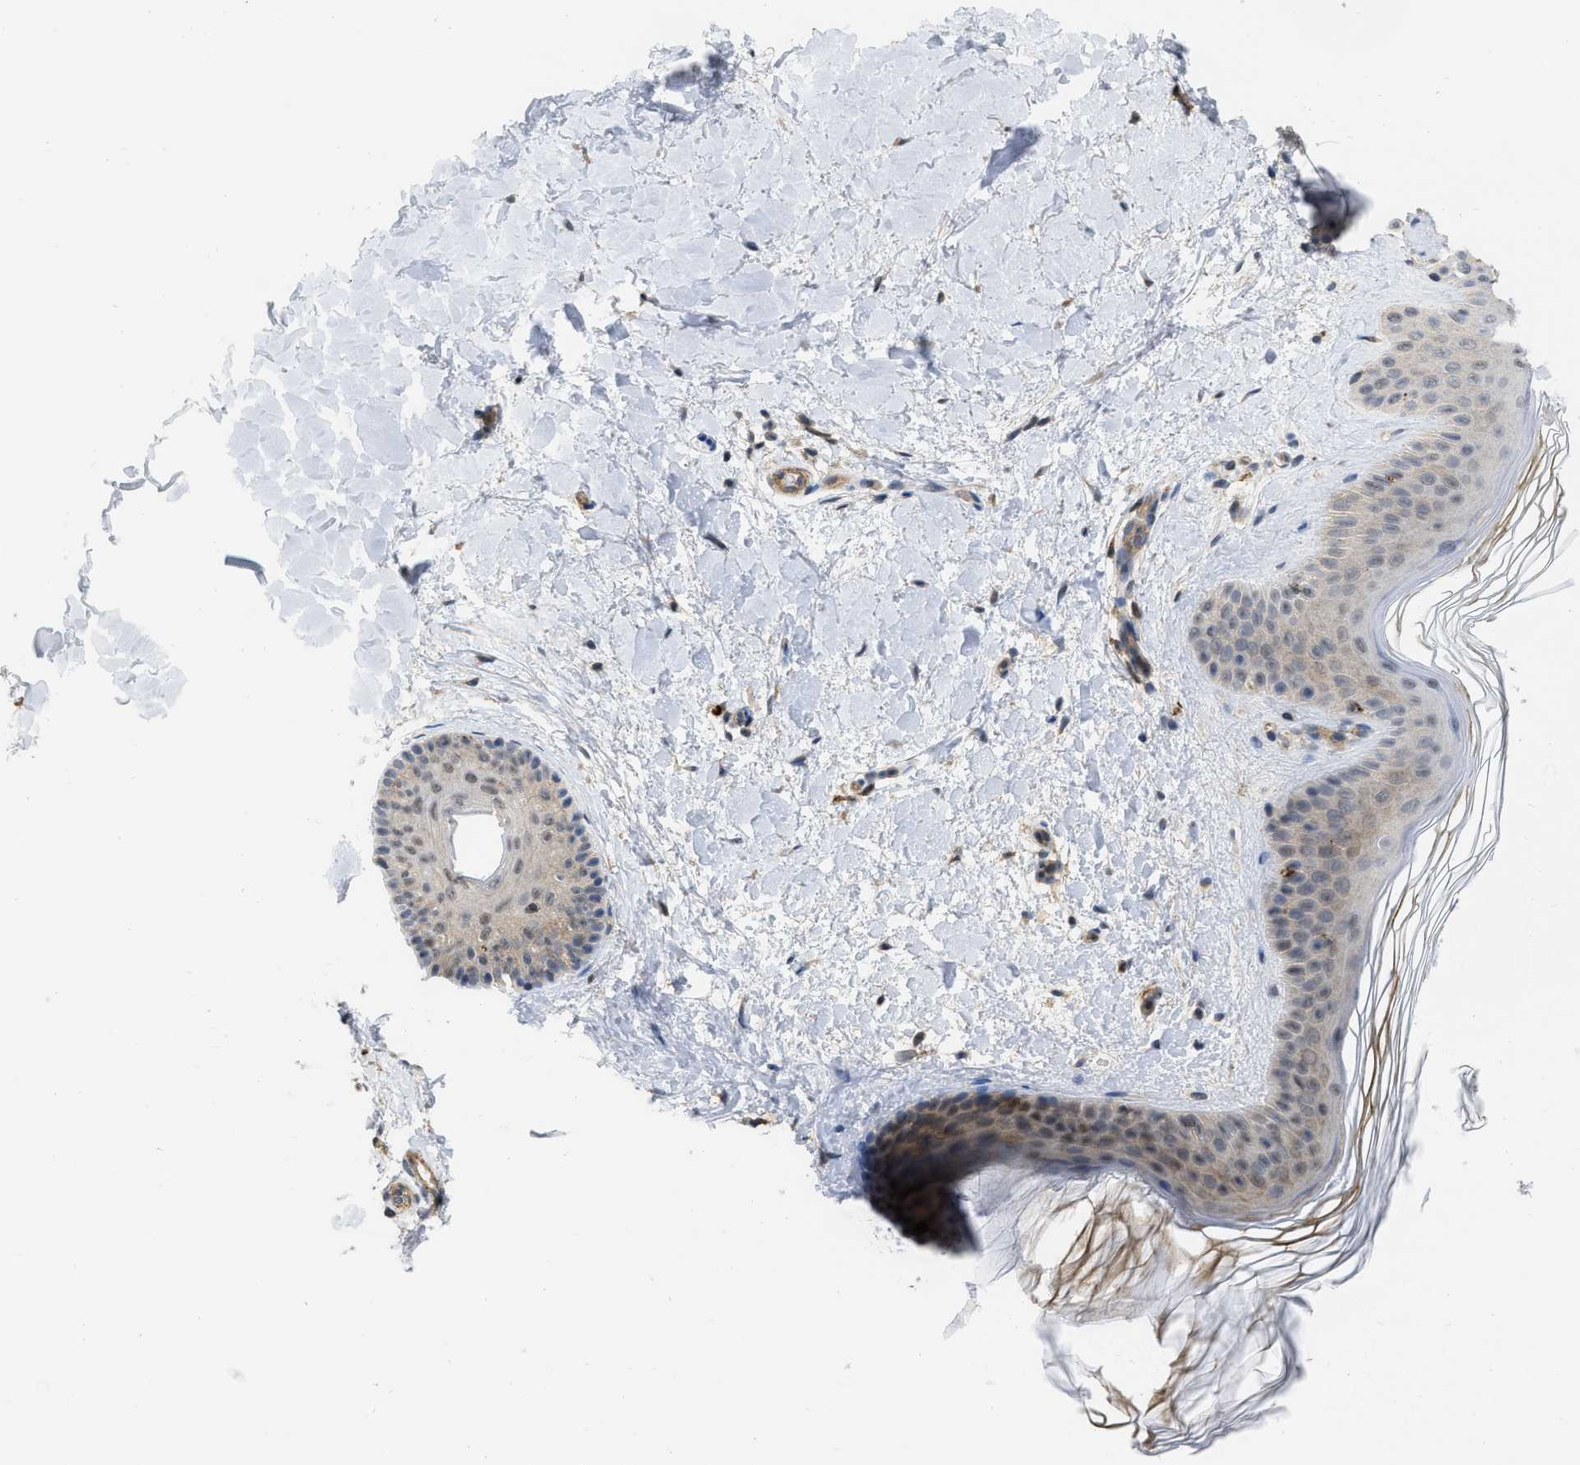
{"staining": {"intensity": "weak", "quantity": ">75%", "location": "cytoplasmic/membranous"}, "tissue": "skin", "cell_type": "Fibroblasts", "image_type": "normal", "snomed": [{"axis": "morphology", "description": "Normal tissue, NOS"}, {"axis": "morphology", "description": "Malignant melanoma, Metastatic site"}, {"axis": "topography", "description": "Skin"}], "caption": "Immunohistochemical staining of unremarkable human skin exhibits >75% levels of weak cytoplasmic/membranous protein expression in about >75% of fibroblasts. The protein of interest is shown in brown color, while the nuclei are stained blue.", "gene": "NAPEPLD", "patient": {"sex": "male", "age": 41}}